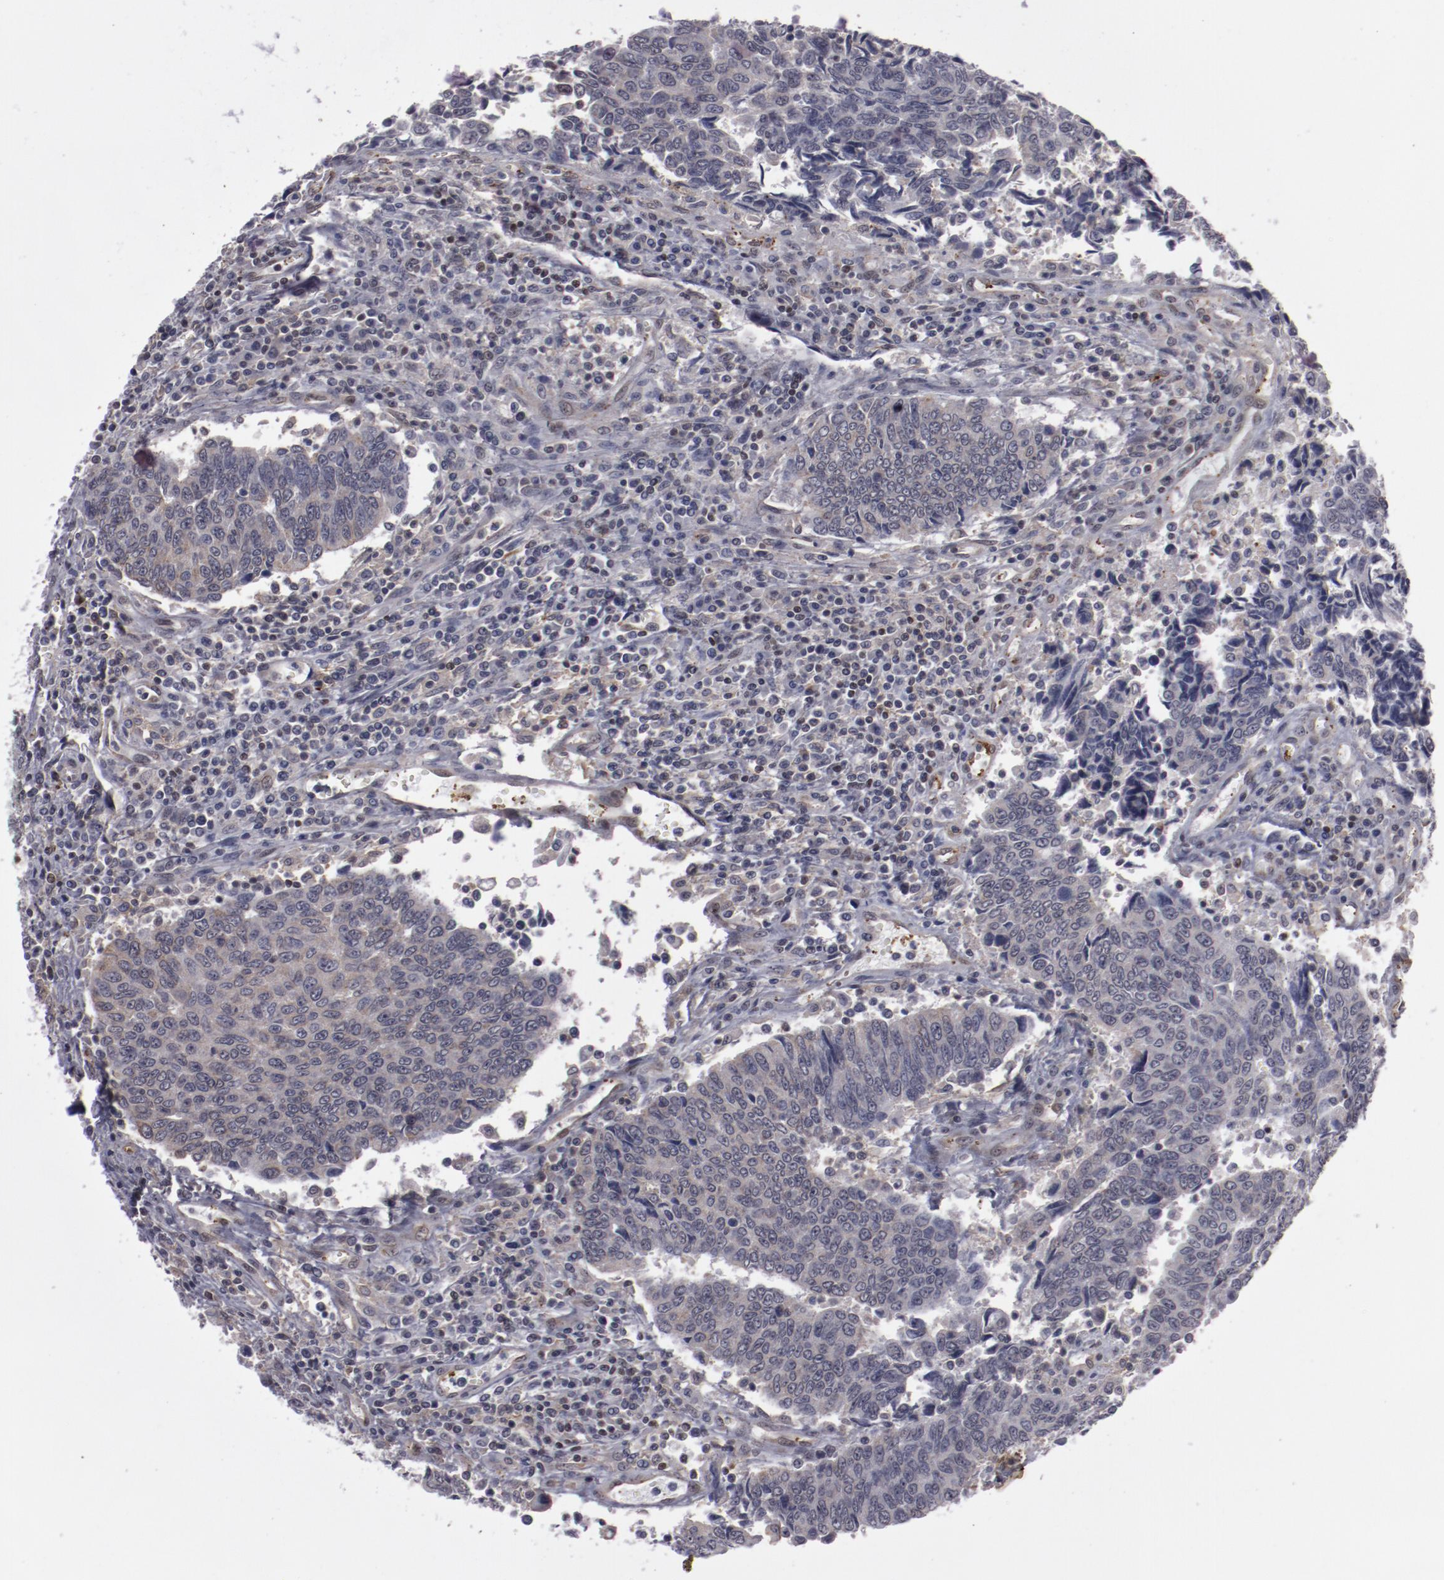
{"staining": {"intensity": "negative", "quantity": "none", "location": "none"}, "tissue": "urothelial cancer", "cell_type": "Tumor cells", "image_type": "cancer", "snomed": [{"axis": "morphology", "description": "Urothelial carcinoma, High grade"}, {"axis": "topography", "description": "Urinary bladder"}], "caption": "A high-resolution micrograph shows immunohistochemistry staining of urothelial cancer, which exhibits no significant positivity in tumor cells.", "gene": "LEF1", "patient": {"sex": "male", "age": 86}}